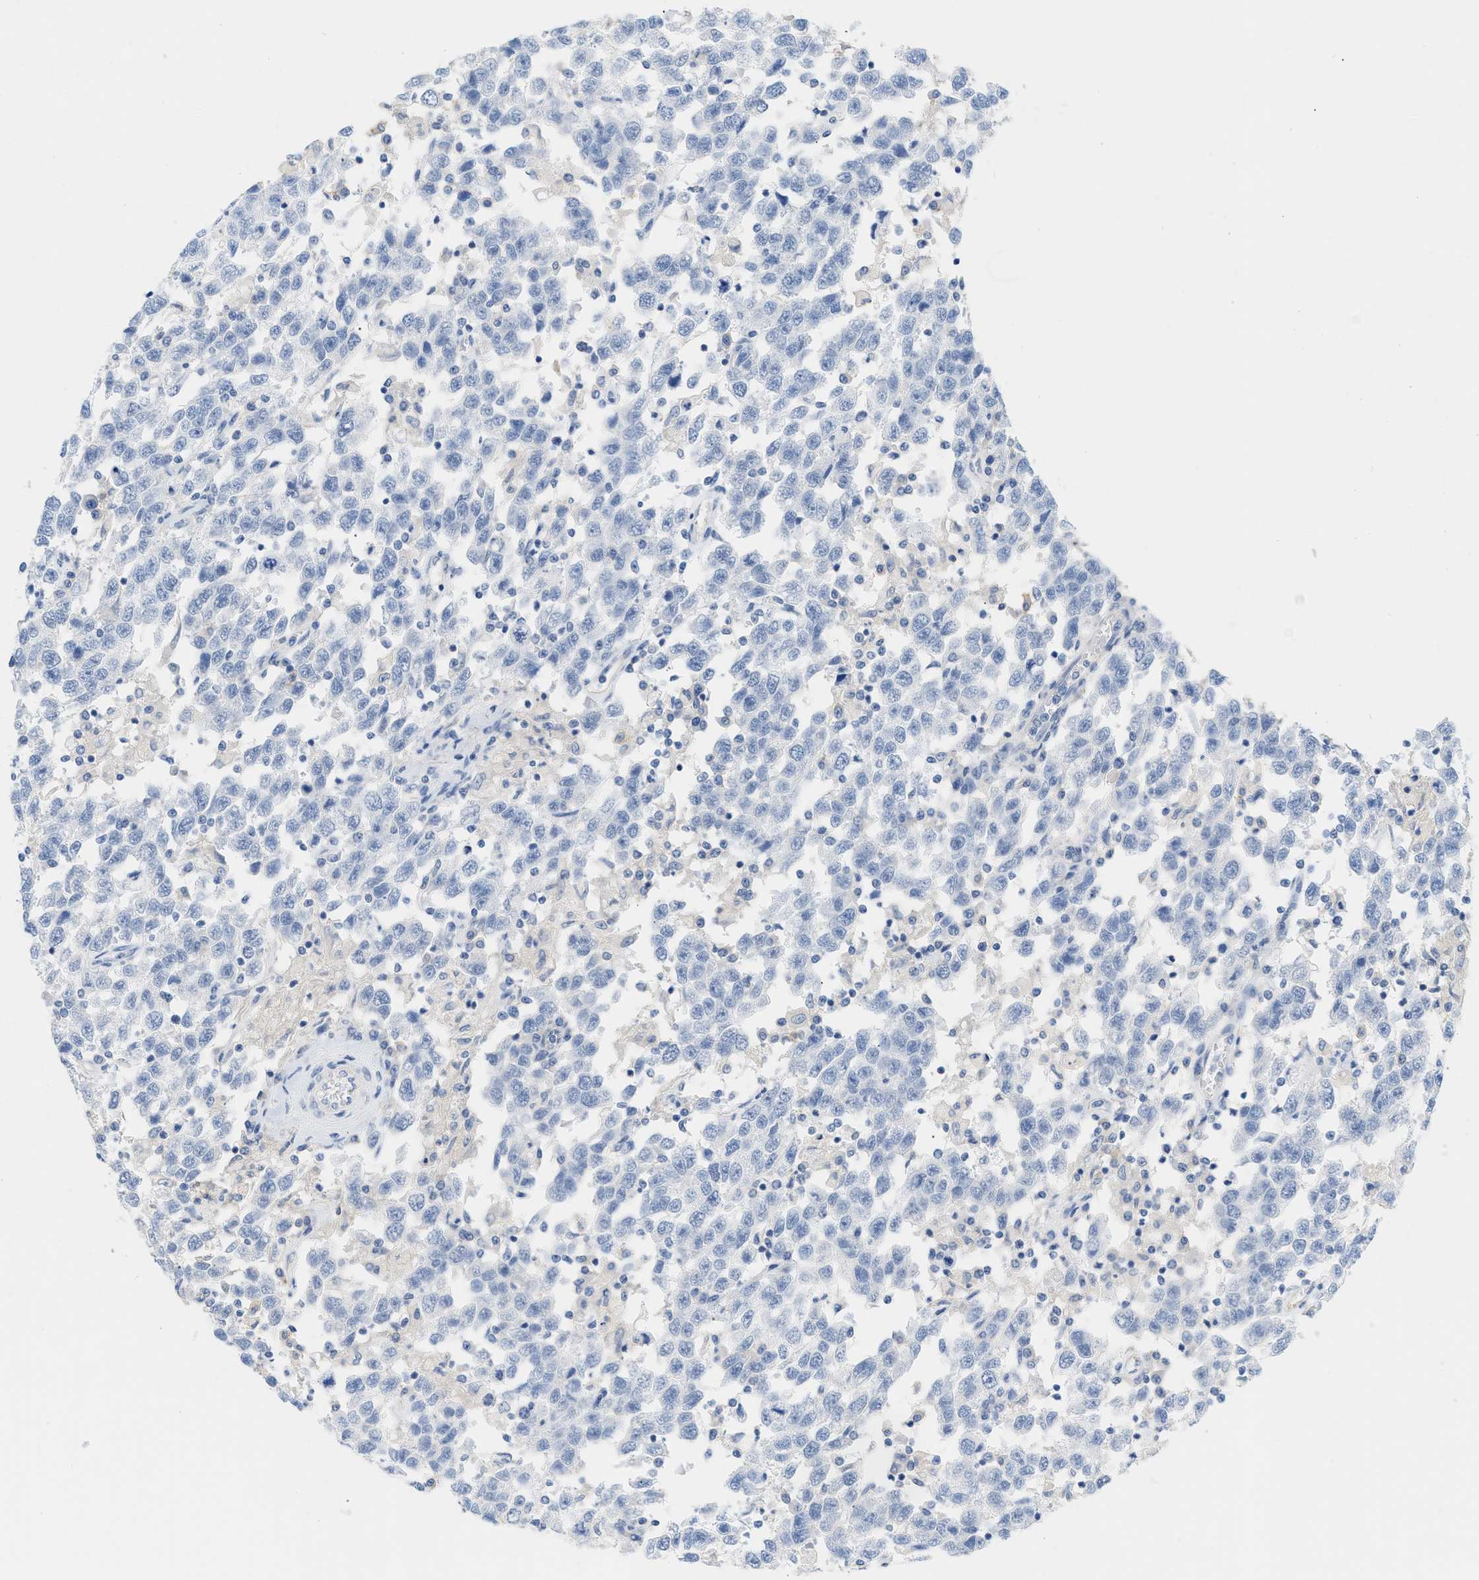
{"staining": {"intensity": "negative", "quantity": "none", "location": "none"}, "tissue": "testis cancer", "cell_type": "Tumor cells", "image_type": "cancer", "snomed": [{"axis": "morphology", "description": "Seminoma, NOS"}, {"axis": "topography", "description": "Testis"}], "caption": "Immunohistochemistry of testis seminoma exhibits no staining in tumor cells.", "gene": "PAPPA", "patient": {"sex": "male", "age": 41}}